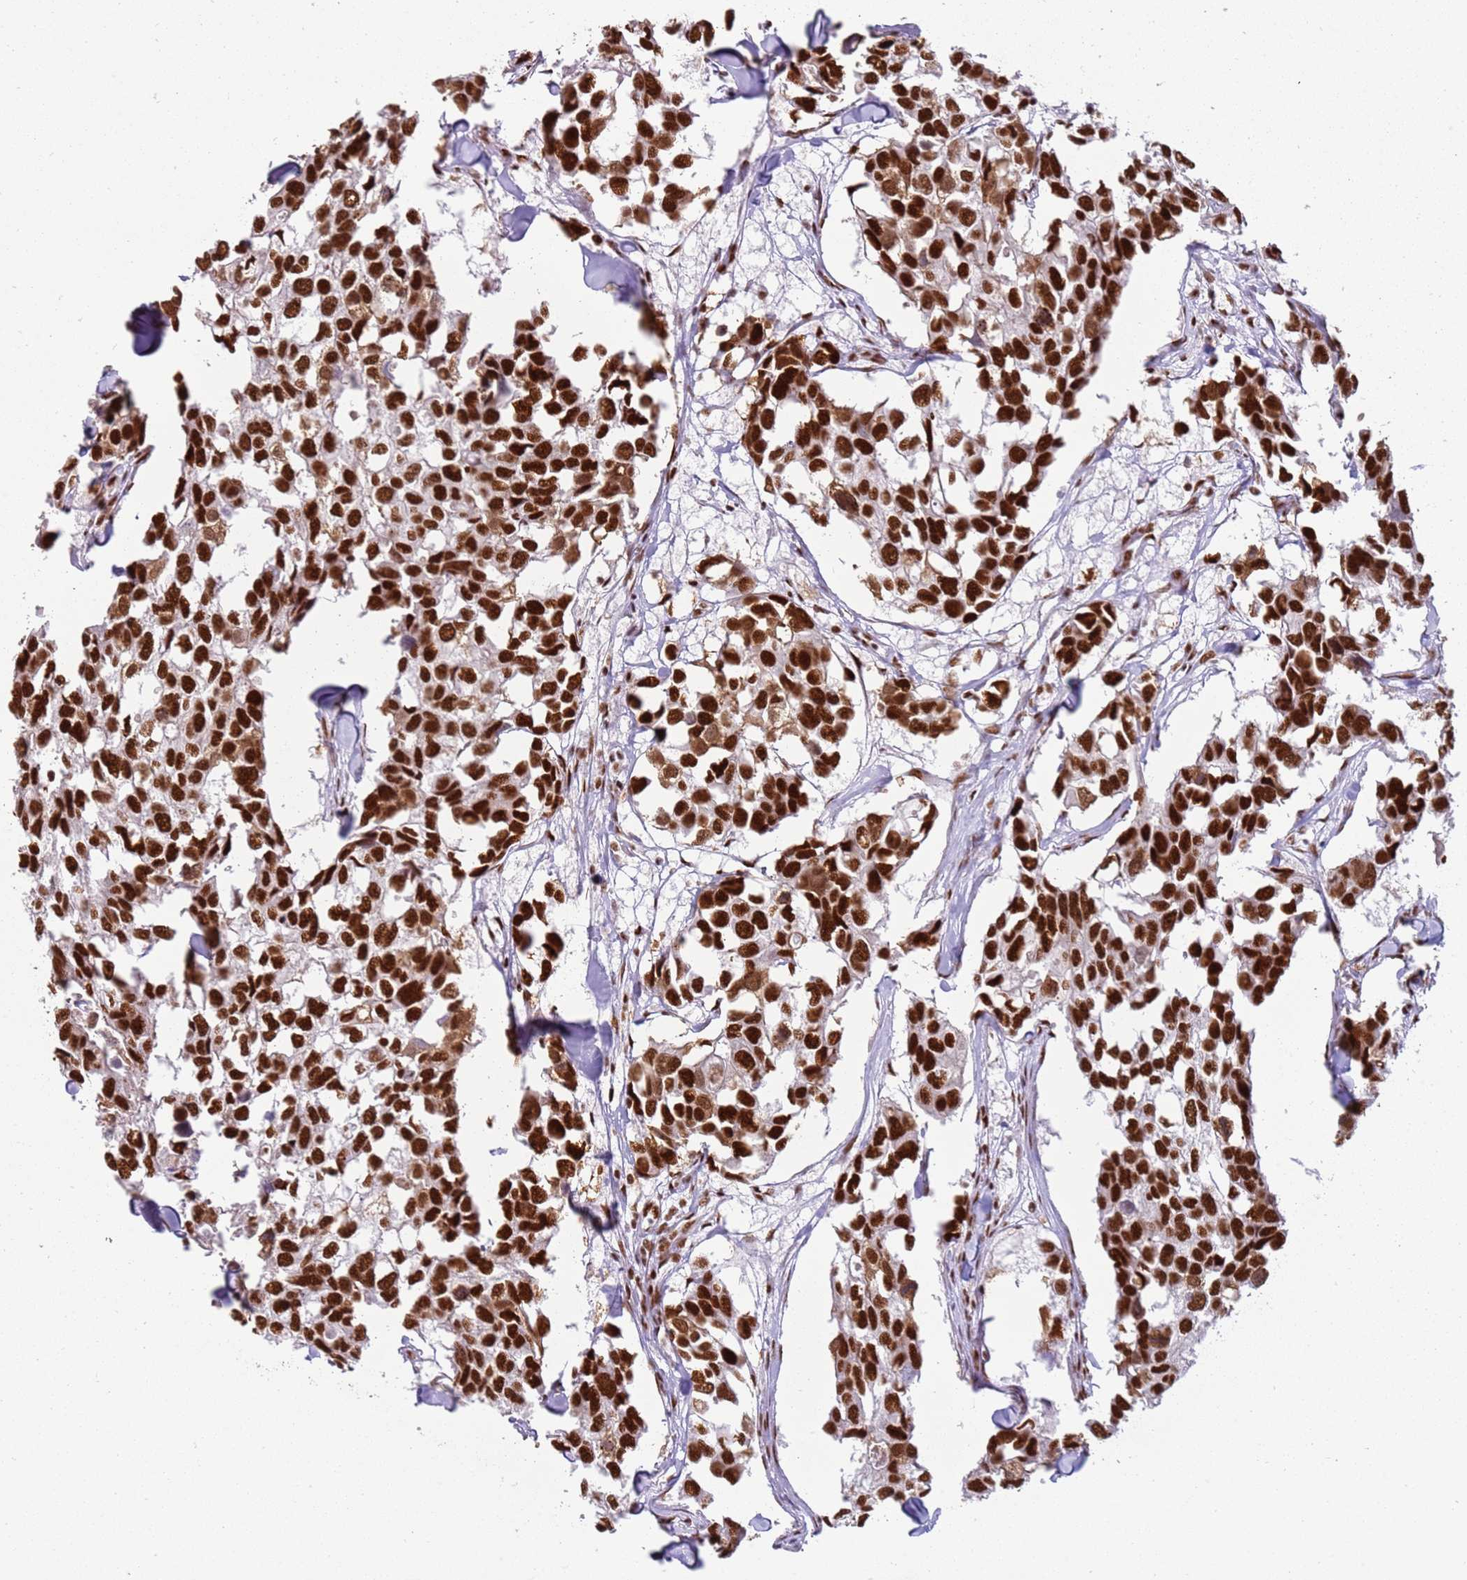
{"staining": {"intensity": "strong", "quantity": ">75%", "location": "nuclear"}, "tissue": "breast cancer", "cell_type": "Tumor cells", "image_type": "cancer", "snomed": [{"axis": "morphology", "description": "Duct carcinoma"}, {"axis": "topography", "description": "Breast"}], "caption": "Immunohistochemistry (DAB (3,3'-diaminobenzidine)) staining of human breast cancer (intraductal carcinoma) shows strong nuclear protein staining in approximately >75% of tumor cells. Nuclei are stained in blue.", "gene": "TENT4A", "patient": {"sex": "female", "age": 83}}